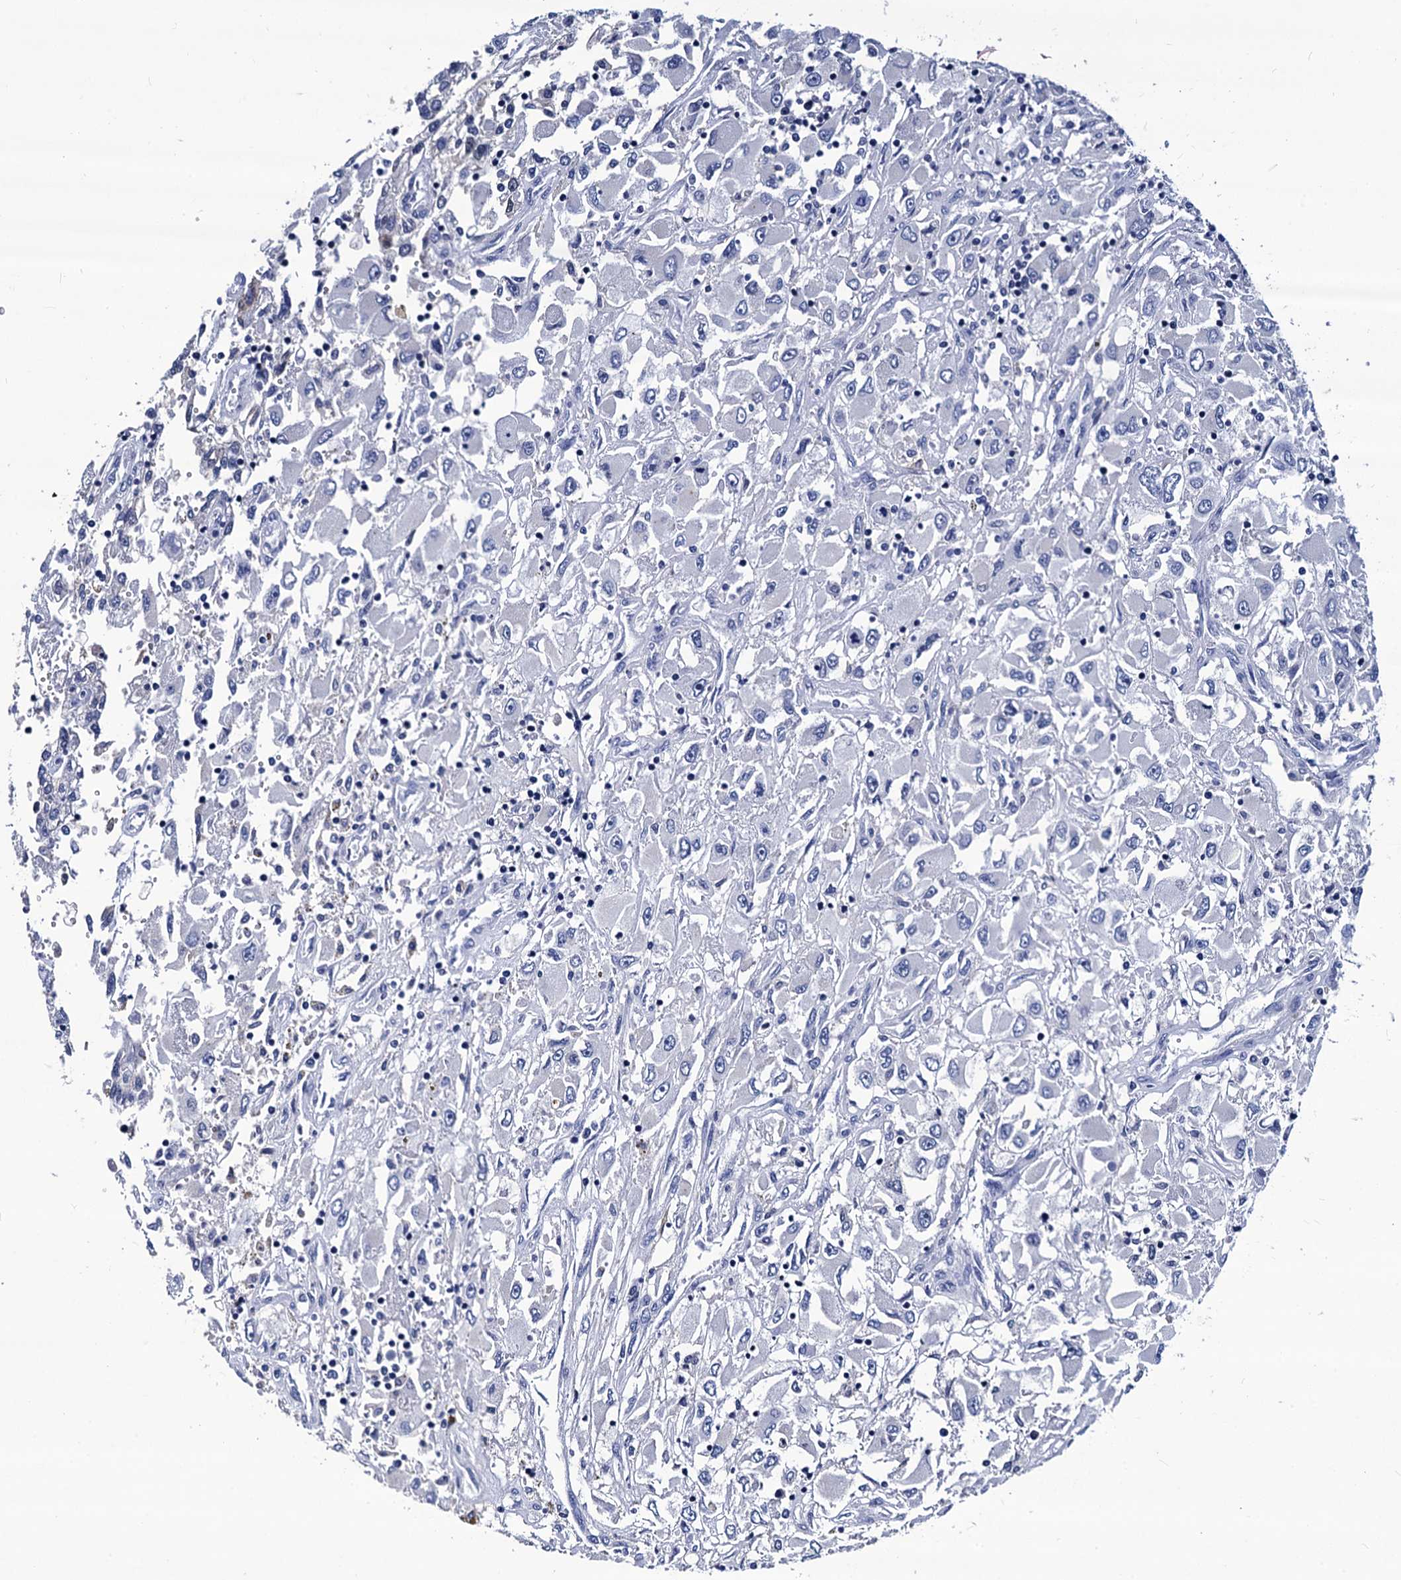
{"staining": {"intensity": "negative", "quantity": "none", "location": "none"}, "tissue": "renal cancer", "cell_type": "Tumor cells", "image_type": "cancer", "snomed": [{"axis": "morphology", "description": "Adenocarcinoma, NOS"}, {"axis": "topography", "description": "Kidney"}], "caption": "IHC of renal cancer exhibits no positivity in tumor cells.", "gene": "LRRC30", "patient": {"sex": "female", "age": 52}}